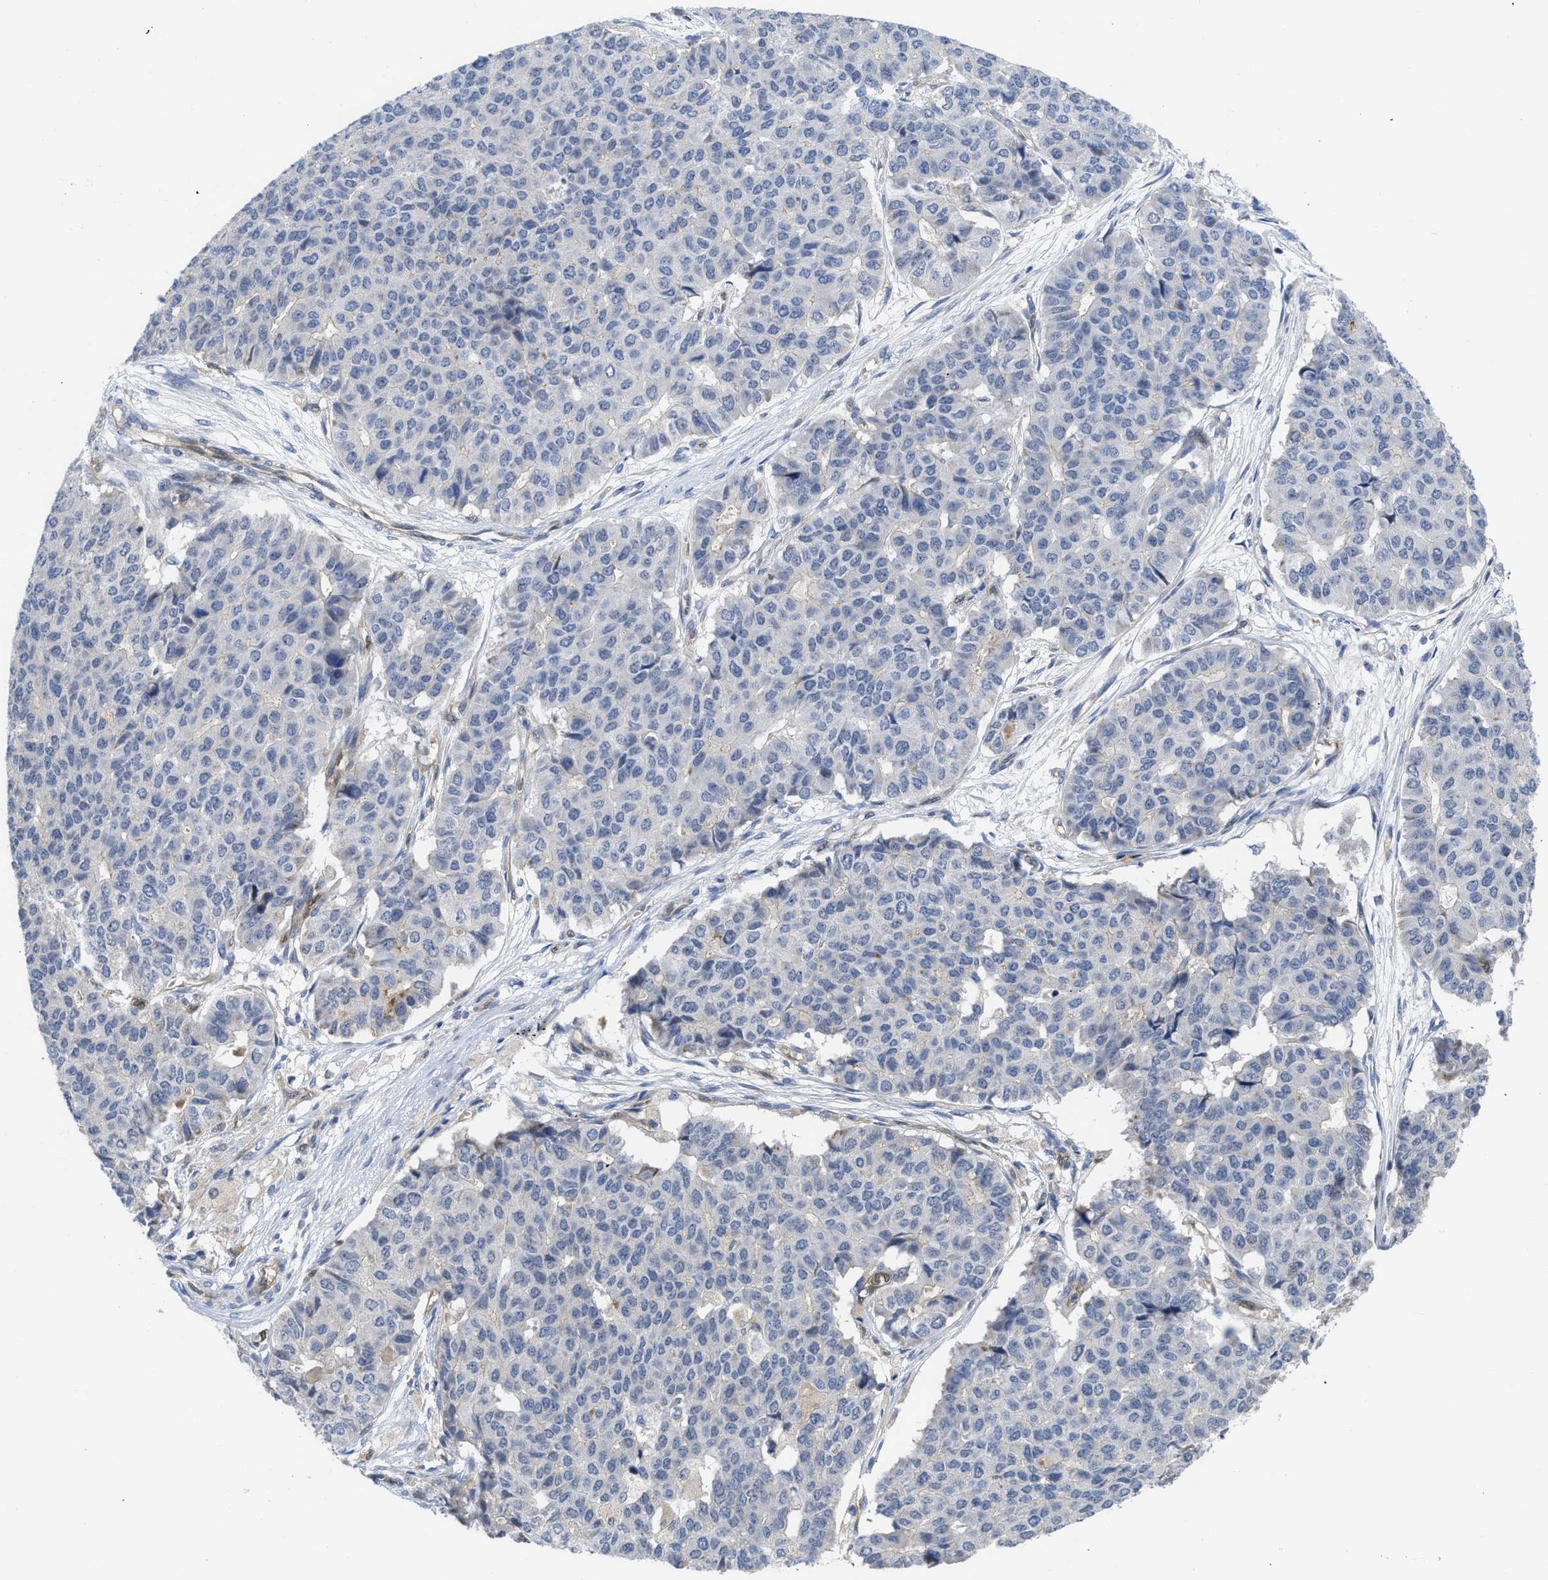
{"staining": {"intensity": "negative", "quantity": "none", "location": "none"}, "tissue": "pancreatic cancer", "cell_type": "Tumor cells", "image_type": "cancer", "snomed": [{"axis": "morphology", "description": "Adenocarcinoma, NOS"}, {"axis": "topography", "description": "Pancreas"}], "caption": "The immunohistochemistry photomicrograph has no significant expression in tumor cells of adenocarcinoma (pancreatic) tissue.", "gene": "LDAF1", "patient": {"sex": "male", "age": 50}}